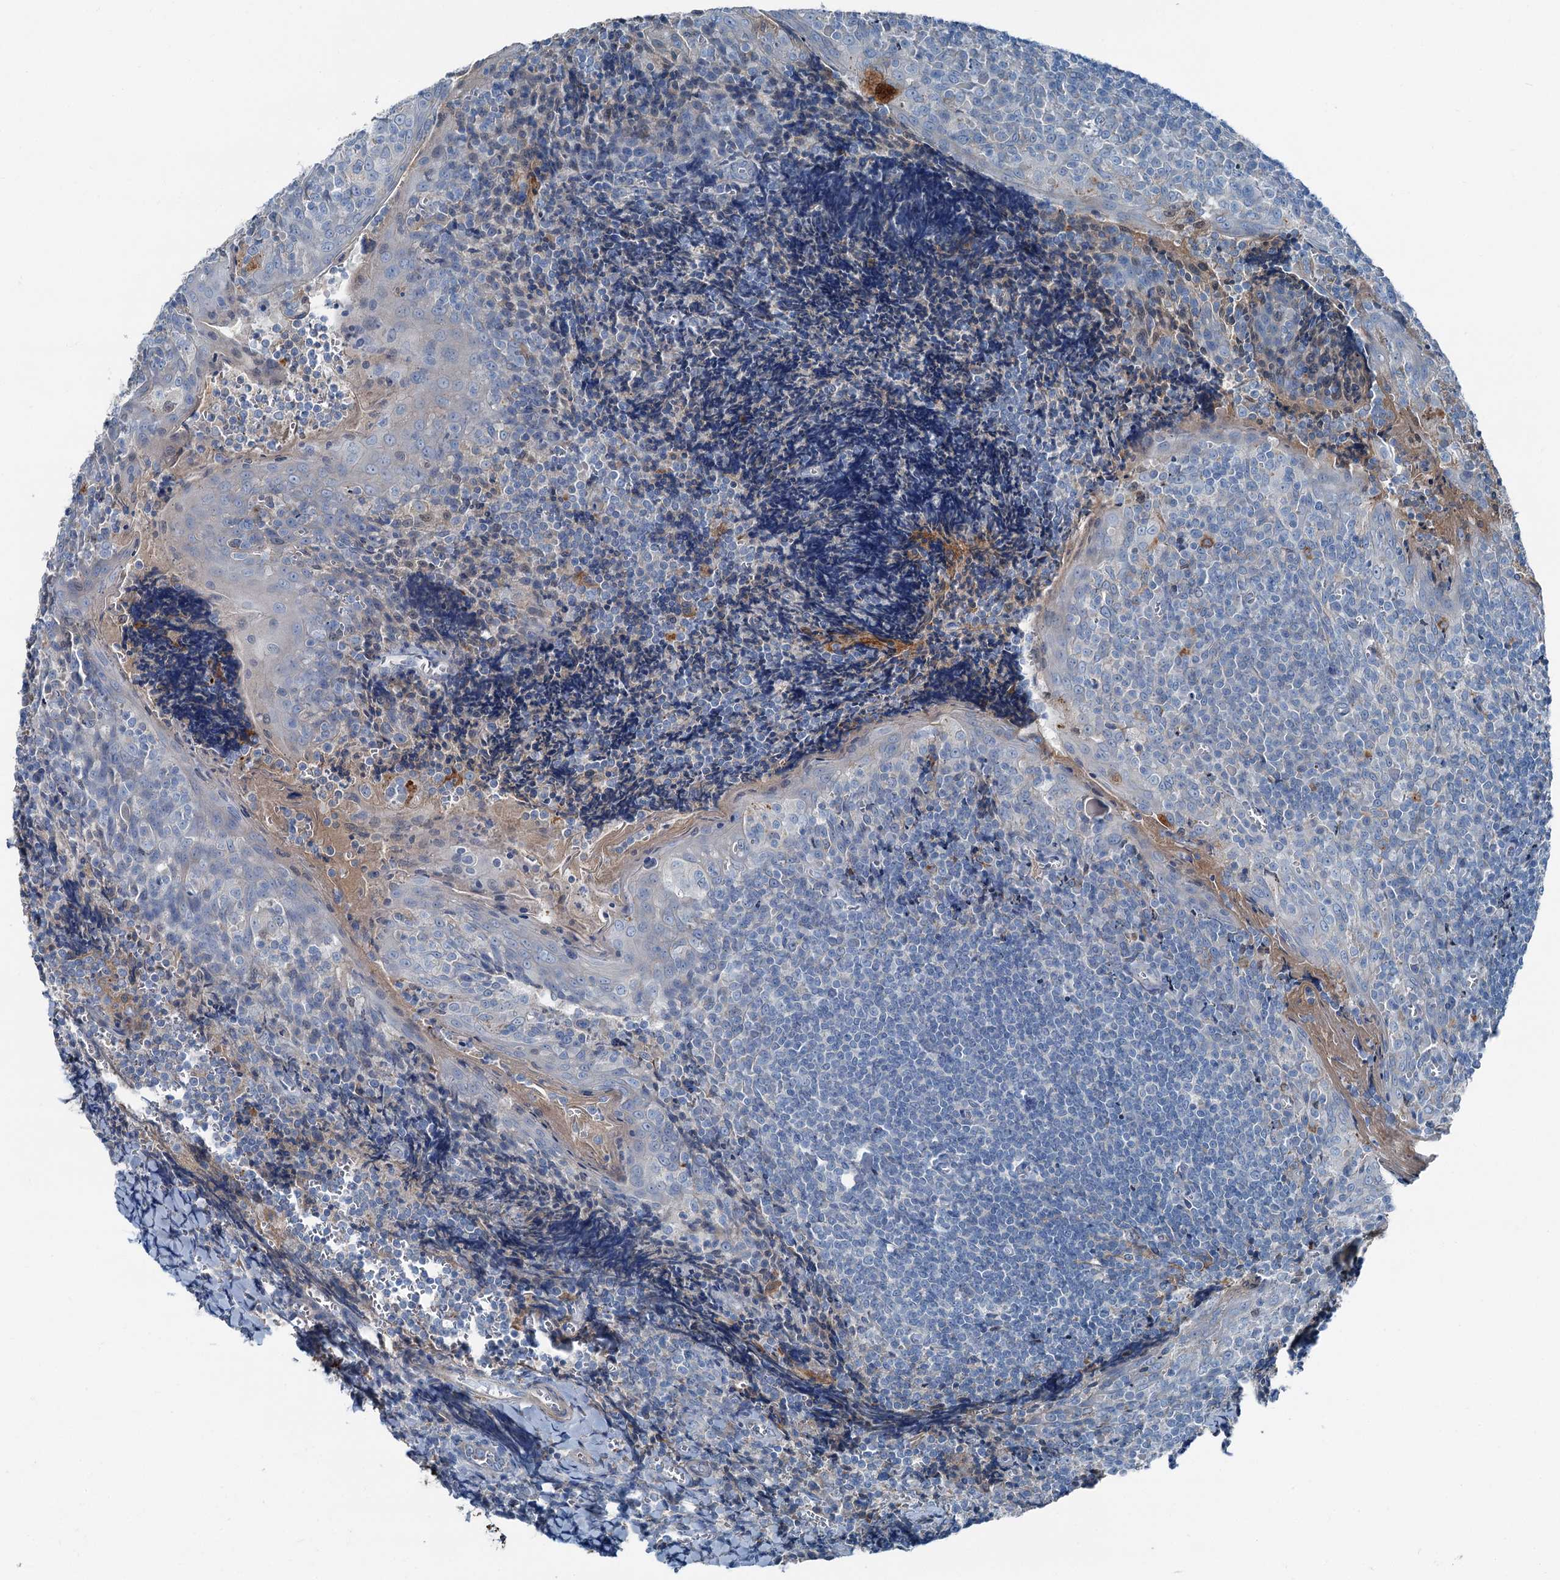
{"staining": {"intensity": "negative", "quantity": "none", "location": "none"}, "tissue": "tonsil", "cell_type": "Germinal center cells", "image_type": "normal", "snomed": [{"axis": "morphology", "description": "Normal tissue, NOS"}, {"axis": "topography", "description": "Tonsil"}], "caption": "Histopathology image shows no protein expression in germinal center cells of benign tonsil.", "gene": "AXL", "patient": {"sex": "male", "age": 27}}